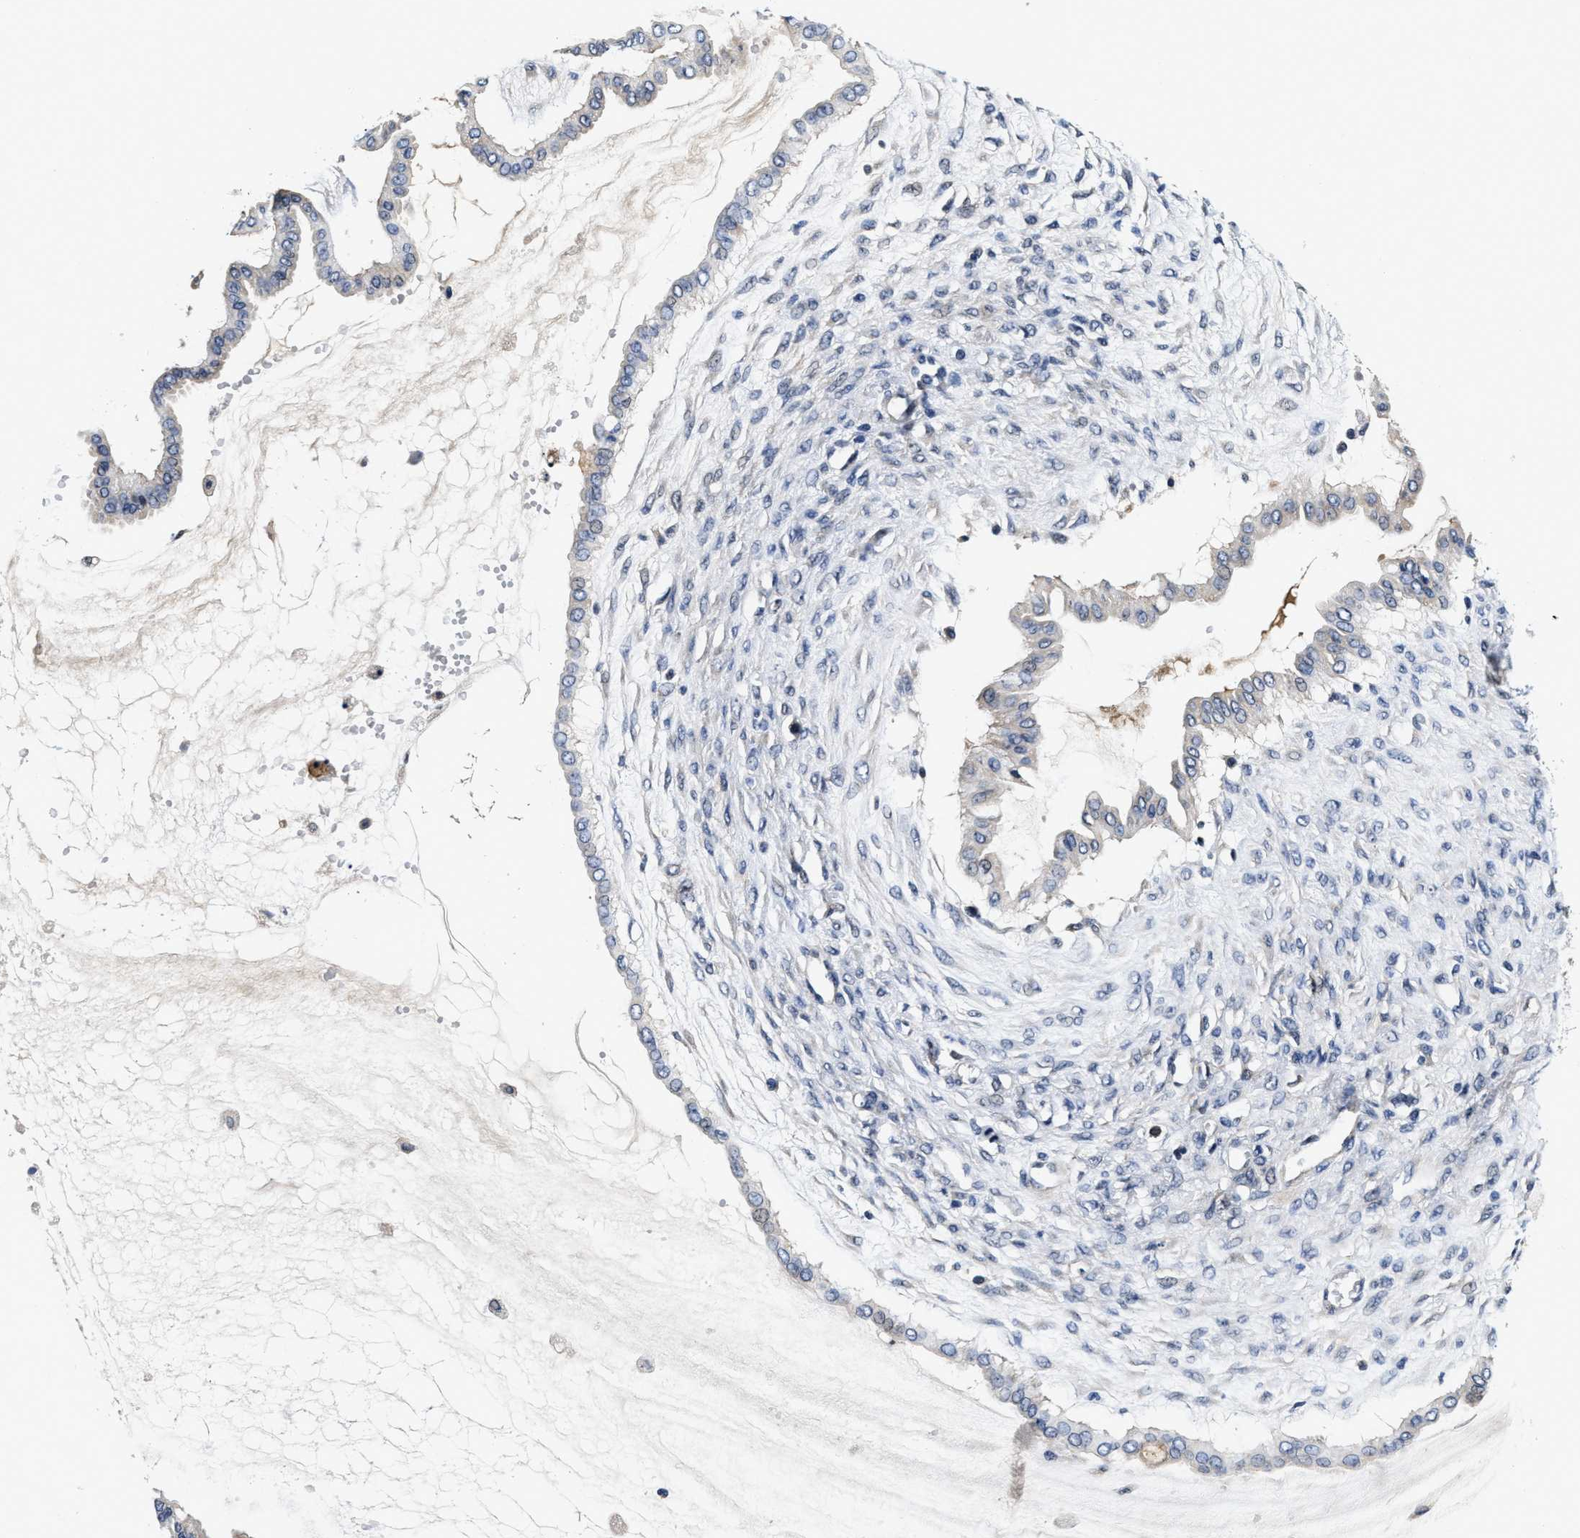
{"staining": {"intensity": "weak", "quantity": "25%-75%", "location": "cytoplasmic/membranous"}, "tissue": "ovarian cancer", "cell_type": "Tumor cells", "image_type": "cancer", "snomed": [{"axis": "morphology", "description": "Cystadenocarcinoma, mucinous, NOS"}, {"axis": "topography", "description": "Ovary"}], "caption": "IHC staining of ovarian cancer, which exhibits low levels of weak cytoplasmic/membranous expression in approximately 25%-75% of tumor cells indicating weak cytoplasmic/membranous protein positivity. The staining was performed using DAB (3,3'-diaminobenzidine) (brown) for protein detection and nuclei were counterstained in hematoxylin (blue).", "gene": "PHPT1", "patient": {"sex": "female", "age": 73}}